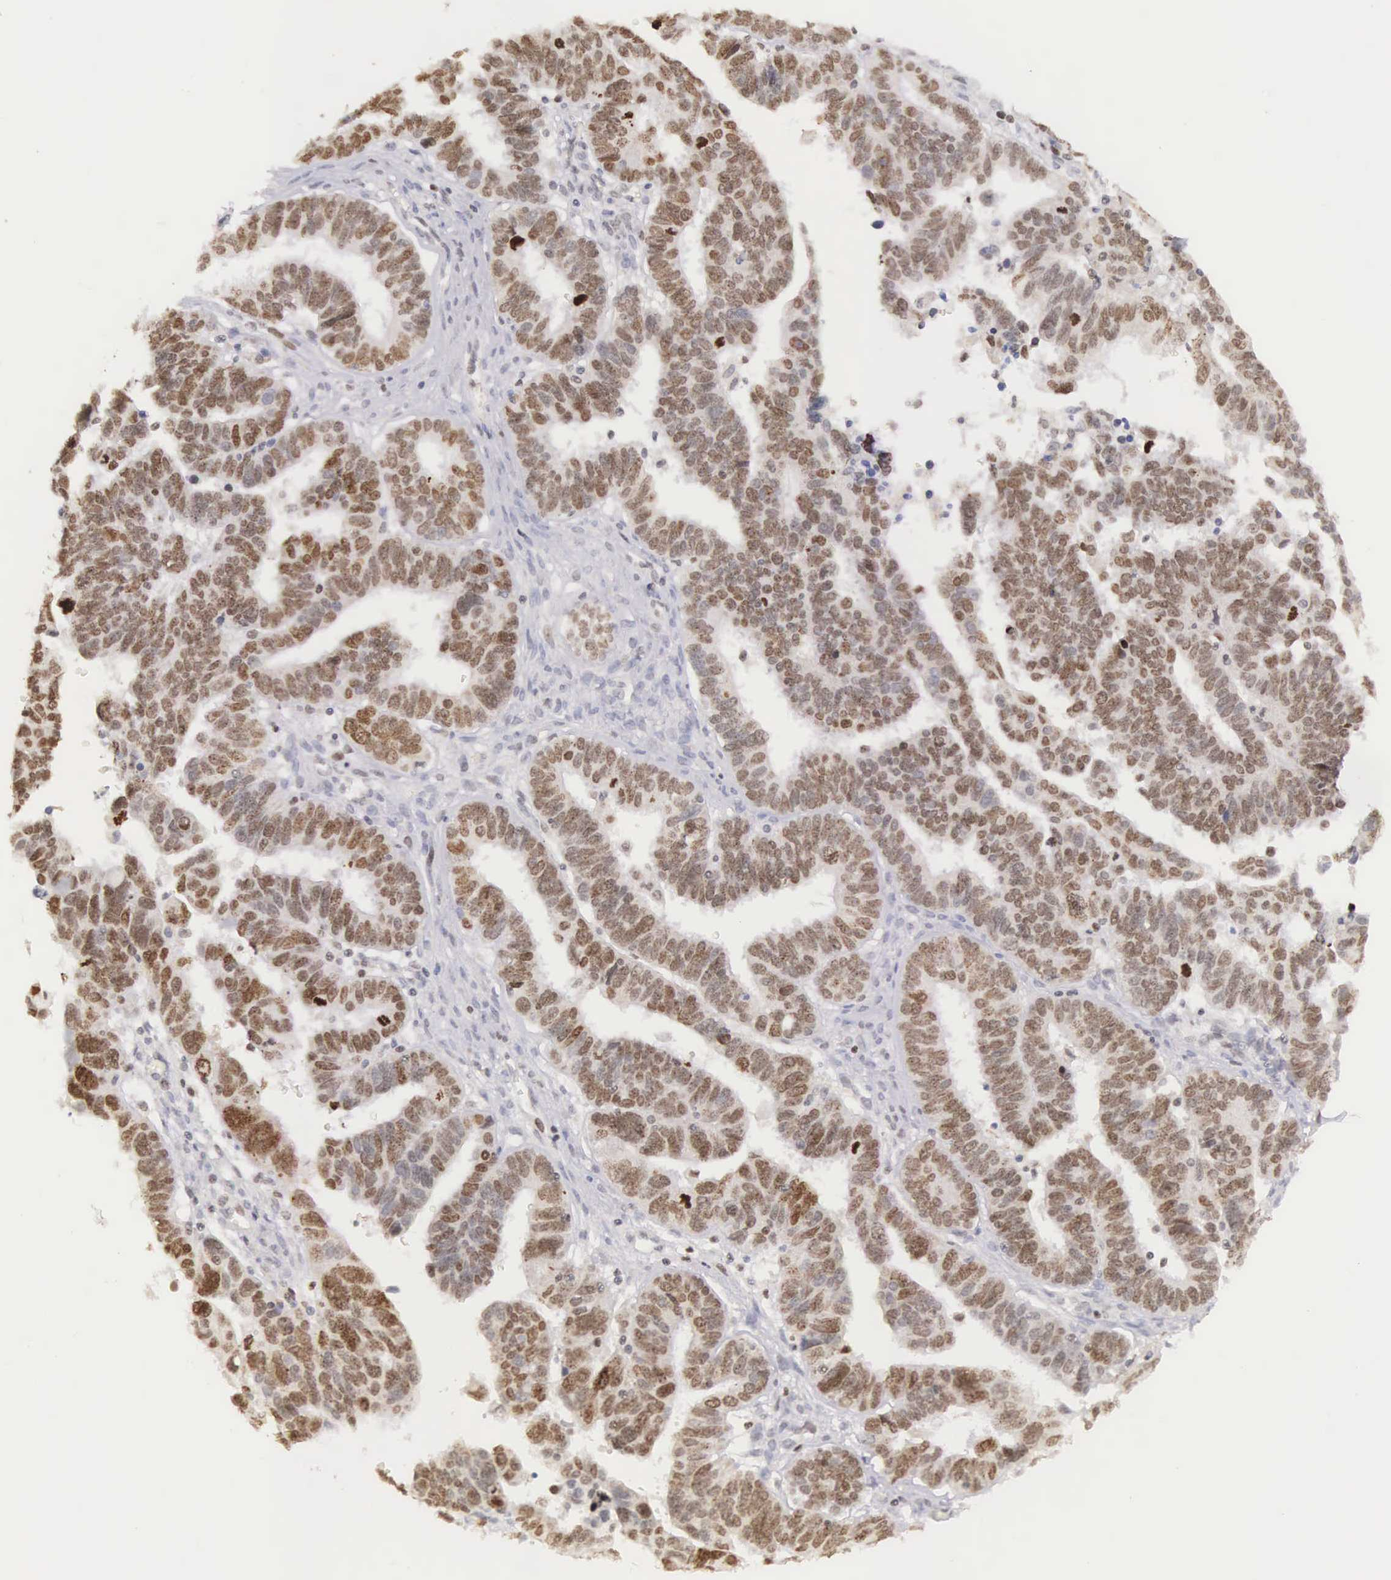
{"staining": {"intensity": "strong", "quantity": ">75%", "location": "nuclear"}, "tissue": "ovarian cancer", "cell_type": "Tumor cells", "image_type": "cancer", "snomed": [{"axis": "morphology", "description": "Carcinoma, endometroid"}, {"axis": "morphology", "description": "Cystadenocarcinoma, serous, NOS"}, {"axis": "topography", "description": "Ovary"}], "caption": "Human ovarian cancer stained with a brown dye exhibits strong nuclear positive expression in approximately >75% of tumor cells.", "gene": "VRK1", "patient": {"sex": "female", "age": 45}}